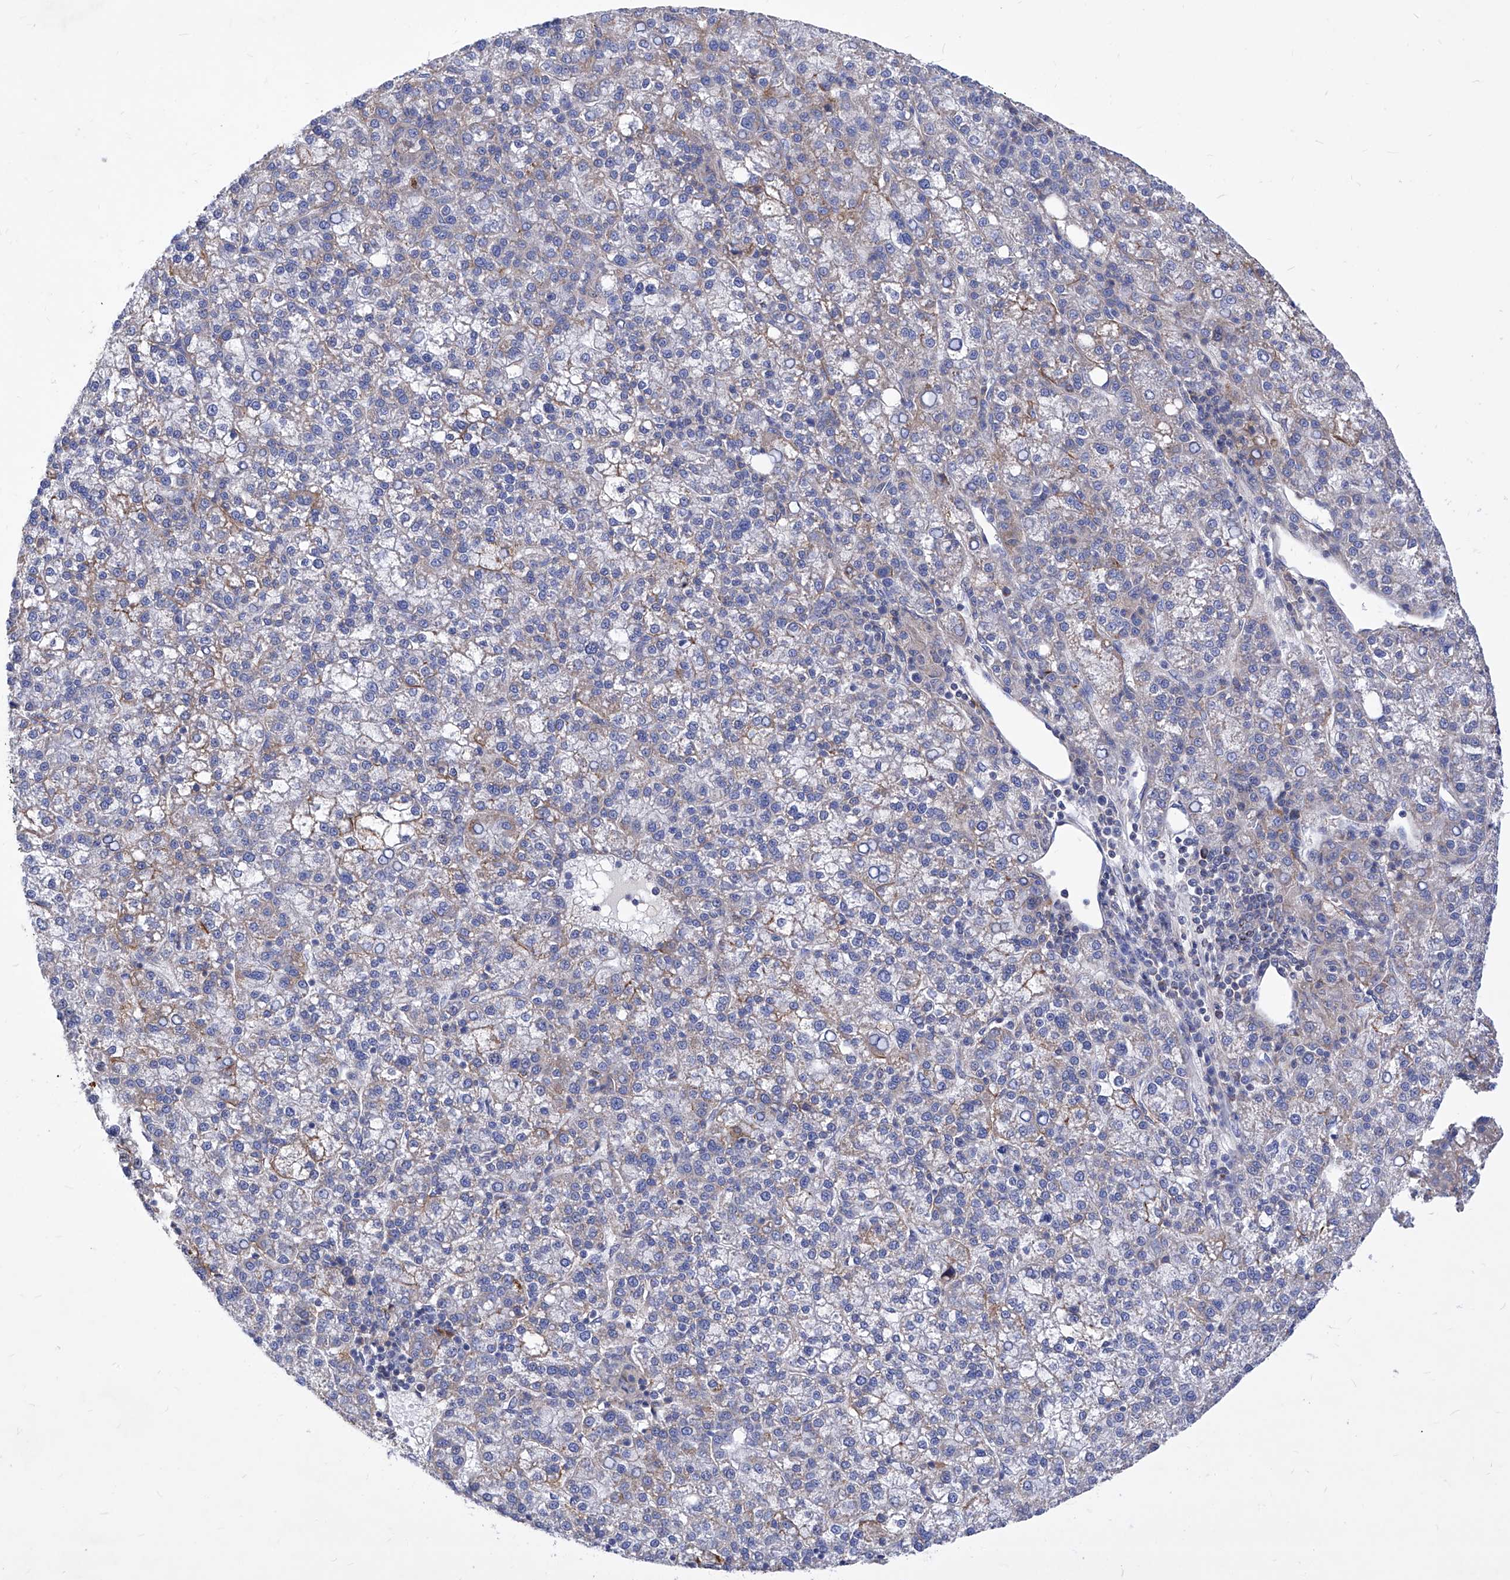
{"staining": {"intensity": "weak", "quantity": "25%-75%", "location": "cytoplasmic/membranous"}, "tissue": "liver cancer", "cell_type": "Tumor cells", "image_type": "cancer", "snomed": [{"axis": "morphology", "description": "Carcinoma, Hepatocellular, NOS"}, {"axis": "topography", "description": "Liver"}], "caption": "Tumor cells display low levels of weak cytoplasmic/membranous expression in approximately 25%-75% of cells in liver cancer.", "gene": "HRNR", "patient": {"sex": "female", "age": 58}}